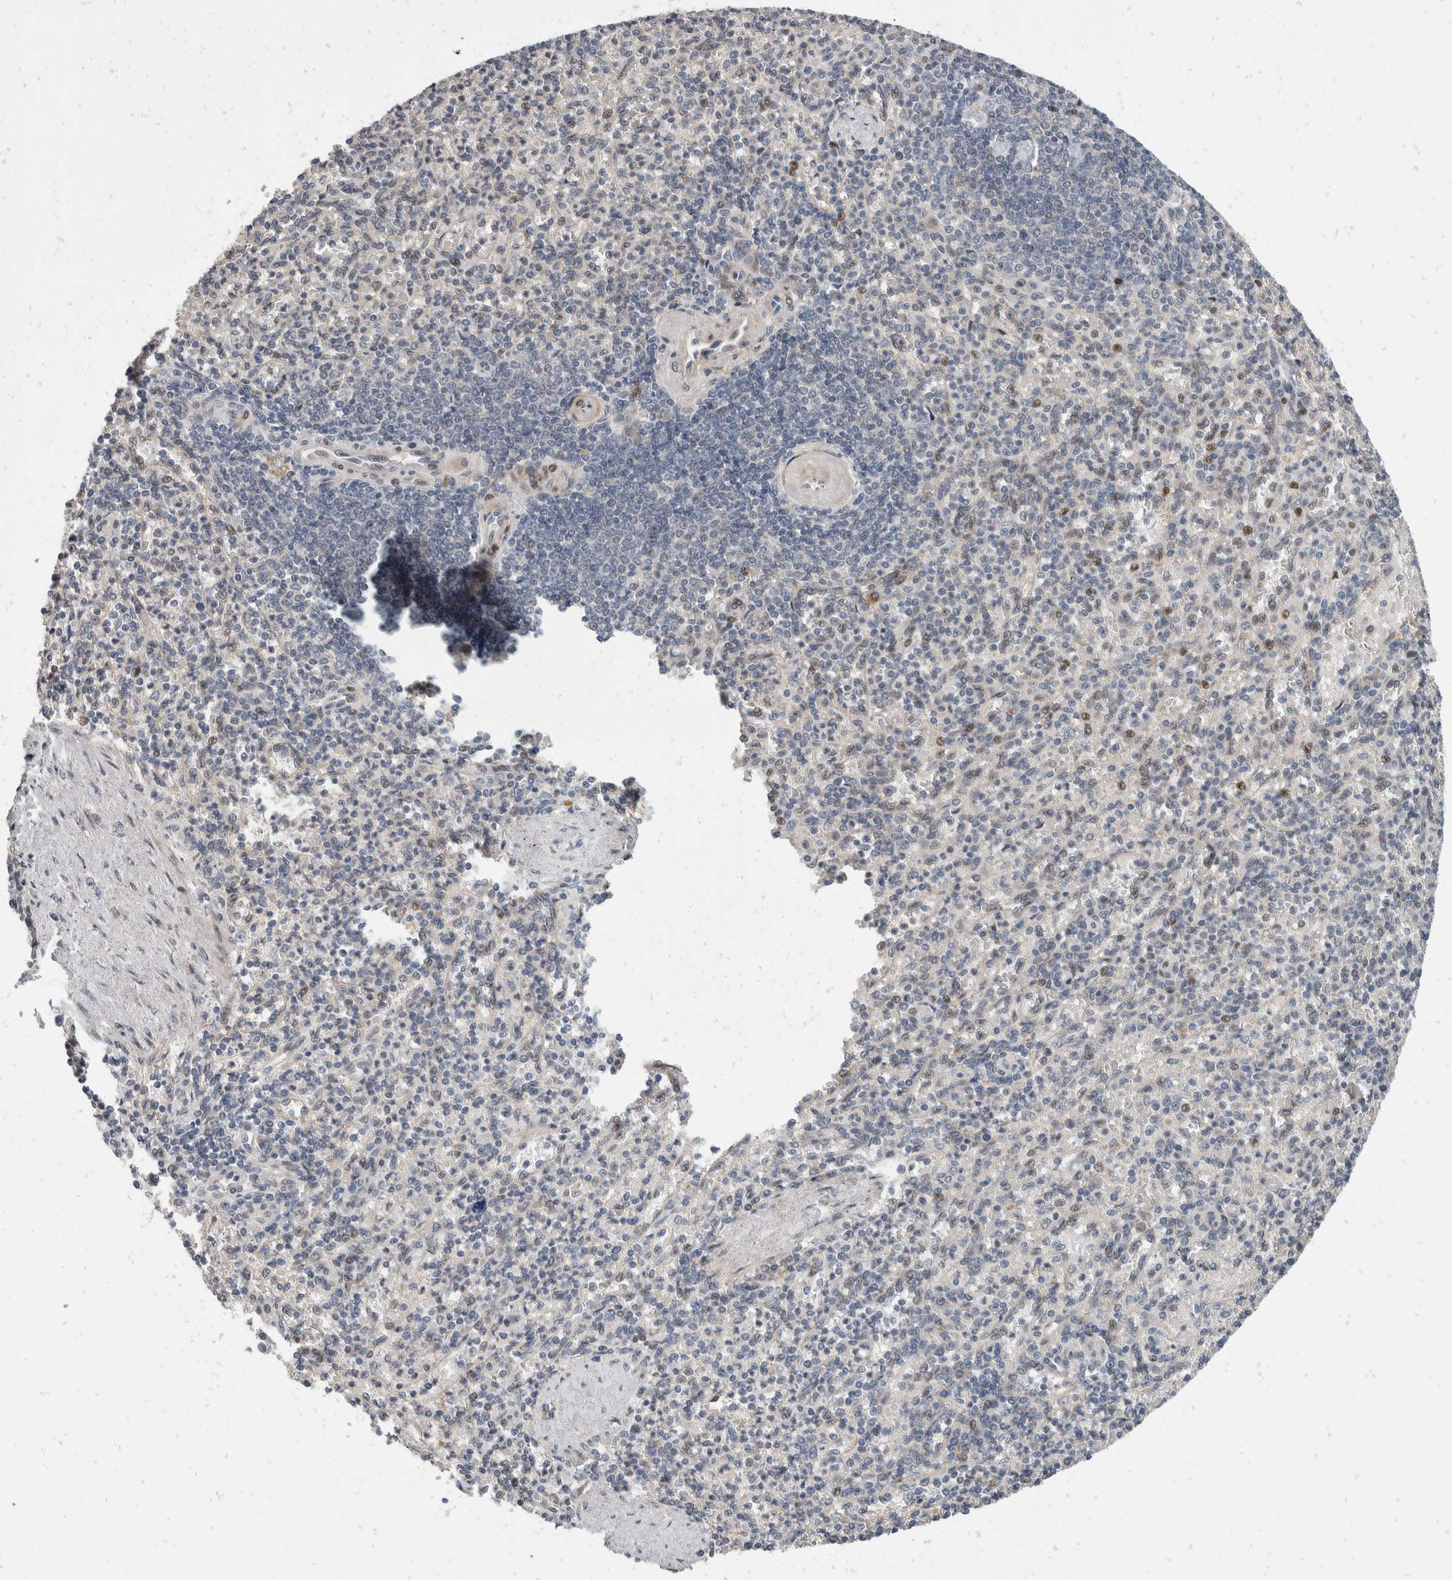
{"staining": {"intensity": "moderate", "quantity": "<25%", "location": "nuclear"}, "tissue": "spleen", "cell_type": "Cells in red pulp", "image_type": "normal", "snomed": [{"axis": "morphology", "description": "Normal tissue, NOS"}, {"axis": "topography", "description": "Spleen"}], "caption": "Moderate nuclear positivity is appreciated in about <25% of cells in red pulp in benign spleen. (Brightfield microscopy of DAB IHC at high magnification).", "gene": "ZNF703", "patient": {"sex": "female", "age": 74}}